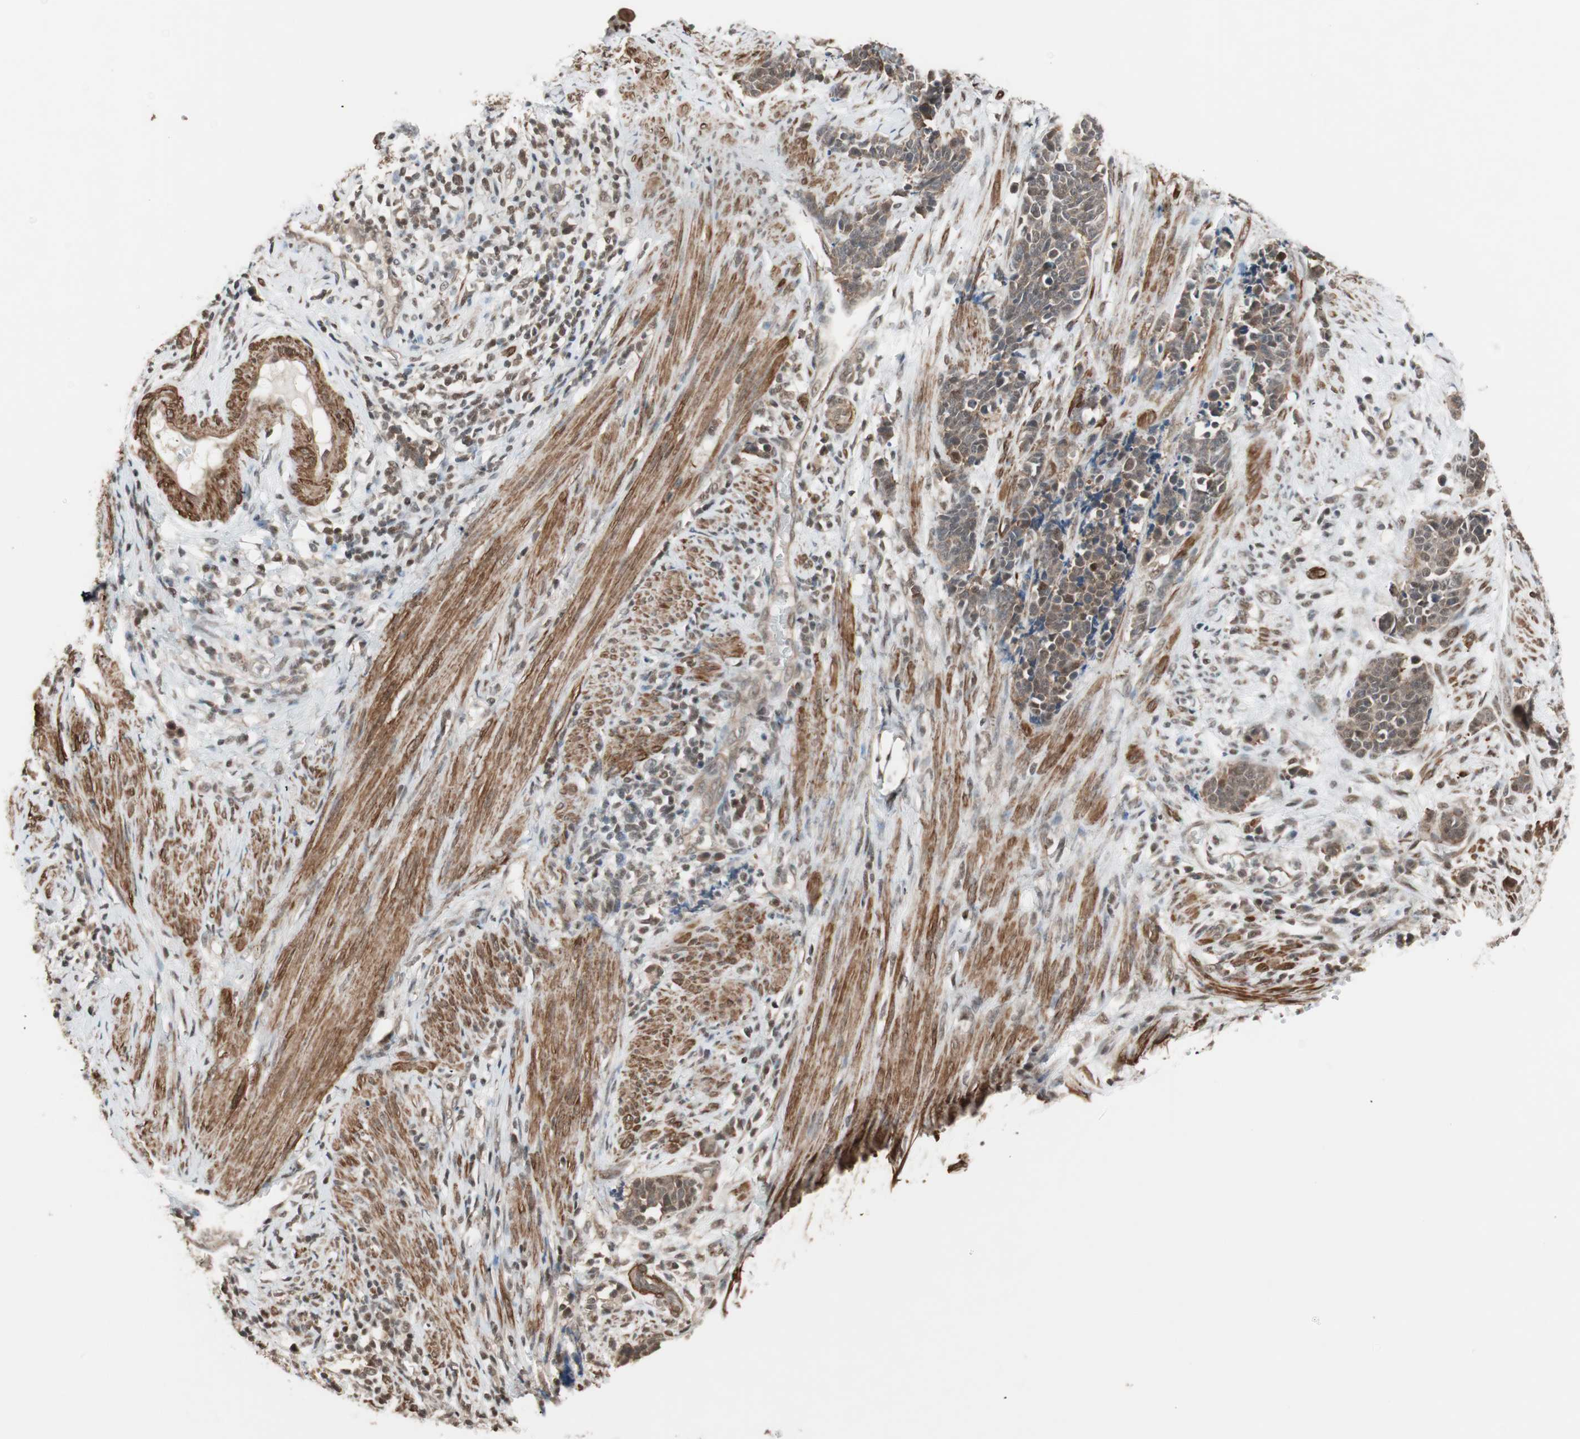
{"staining": {"intensity": "weak", "quantity": "25%-75%", "location": "cytoplasmic/membranous"}, "tissue": "cervical cancer", "cell_type": "Tumor cells", "image_type": "cancer", "snomed": [{"axis": "morphology", "description": "Squamous cell carcinoma, NOS"}, {"axis": "topography", "description": "Cervix"}], "caption": "Weak cytoplasmic/membranous staining is appreciated in approximately 25%-75% of tumor cells in cervical cancer (squamous cell carcinoma).", "gene": "DRAP1", "patient": {"sex": "female", "age": 35}}